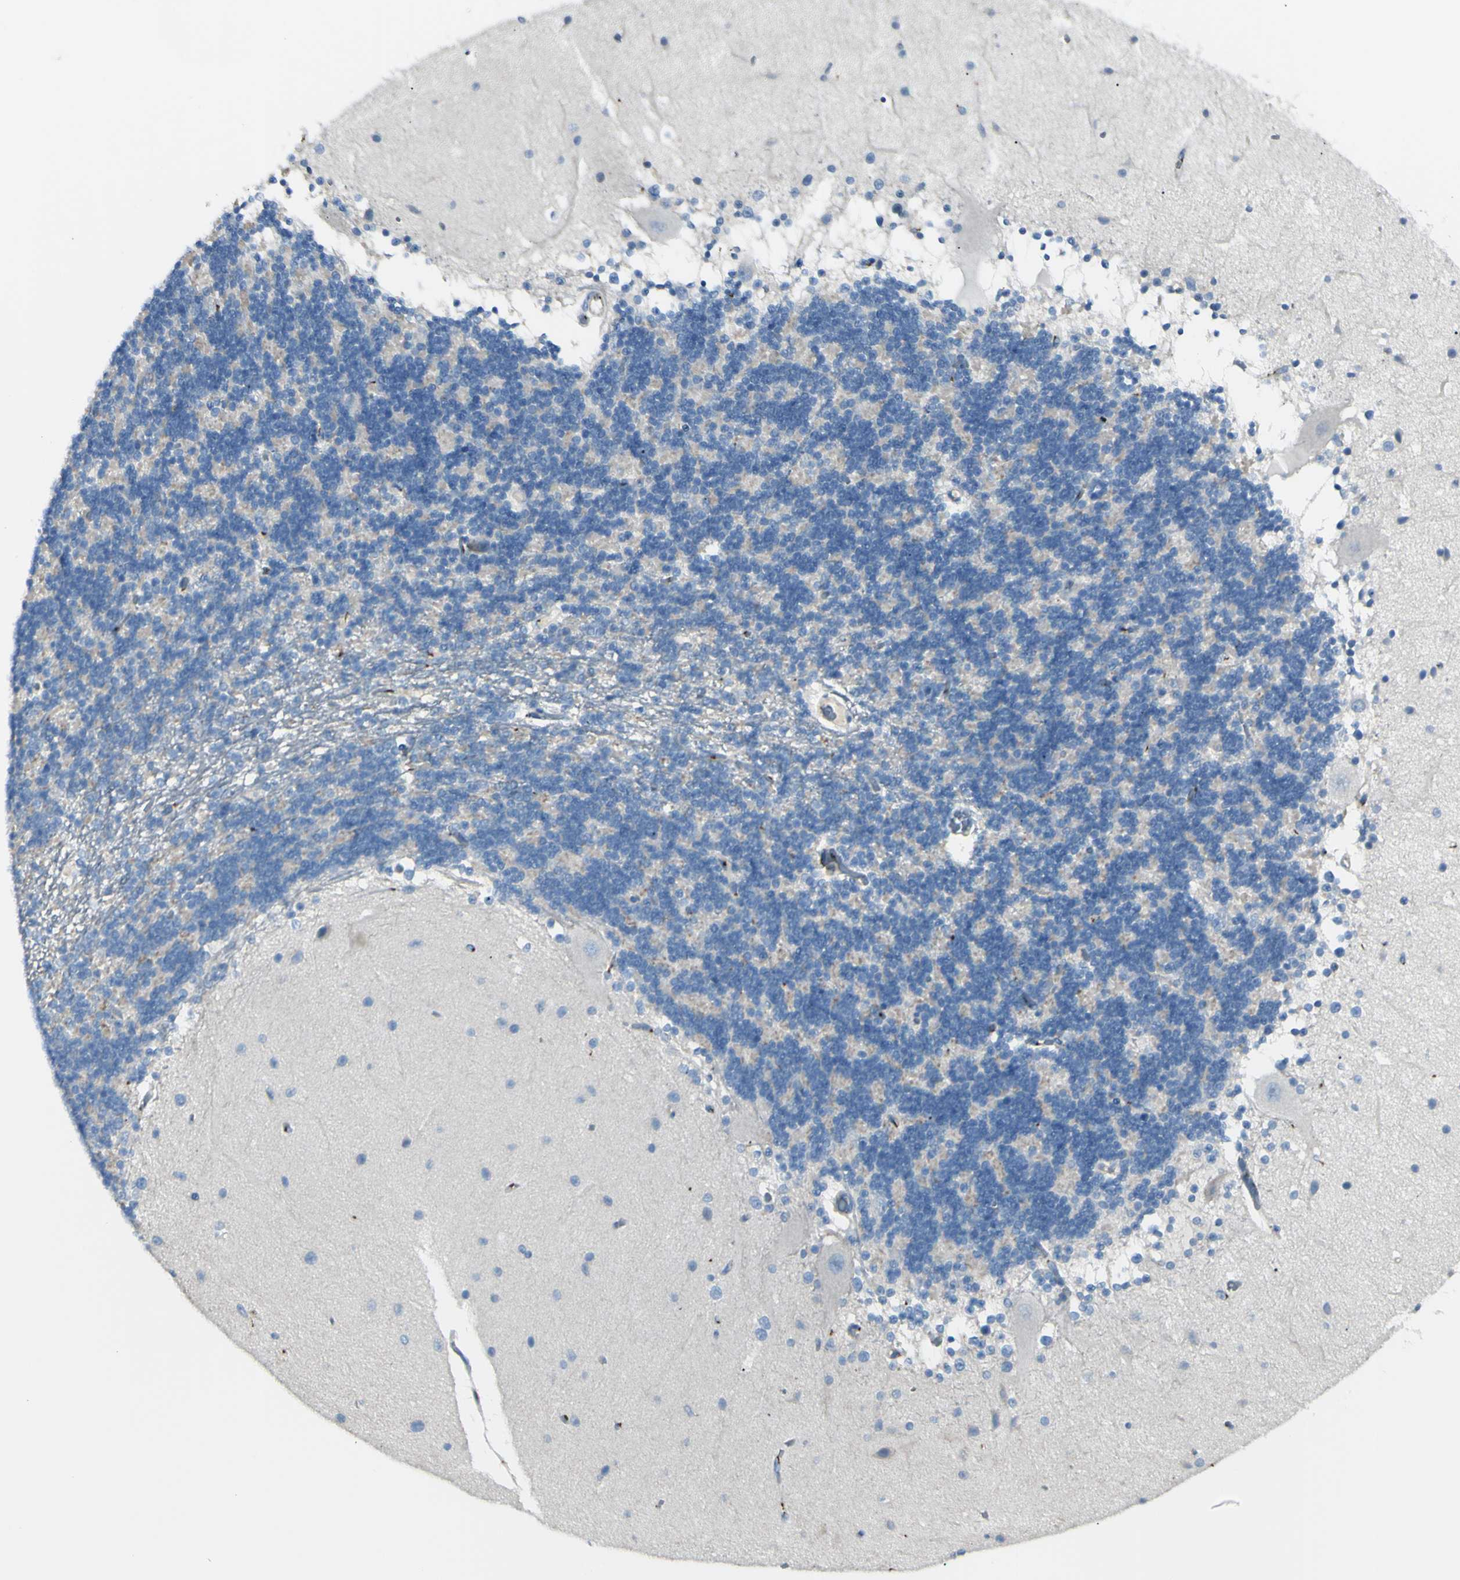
{"staining": {"intensity": "negative", "quantity": "none", "location": "none"}, "tissue": "cerebellum", "cell_type": "Cells in granular layer", "image_type": "normal", "snomed": [{"axis": "morphology", "description": "Normal tissue, NOS"}, {"axis": "topography", "description": "Cerebellum"}], "caption": "The immunohistochemistry image has no significant expression in cells in granular layer of cerebellum. (Brightfield microscopy of DAB immunohistochemistry (IHC) at high magnification).", "gene": "B4GALT1", "patient": {"sex": "female", "age": 54}}